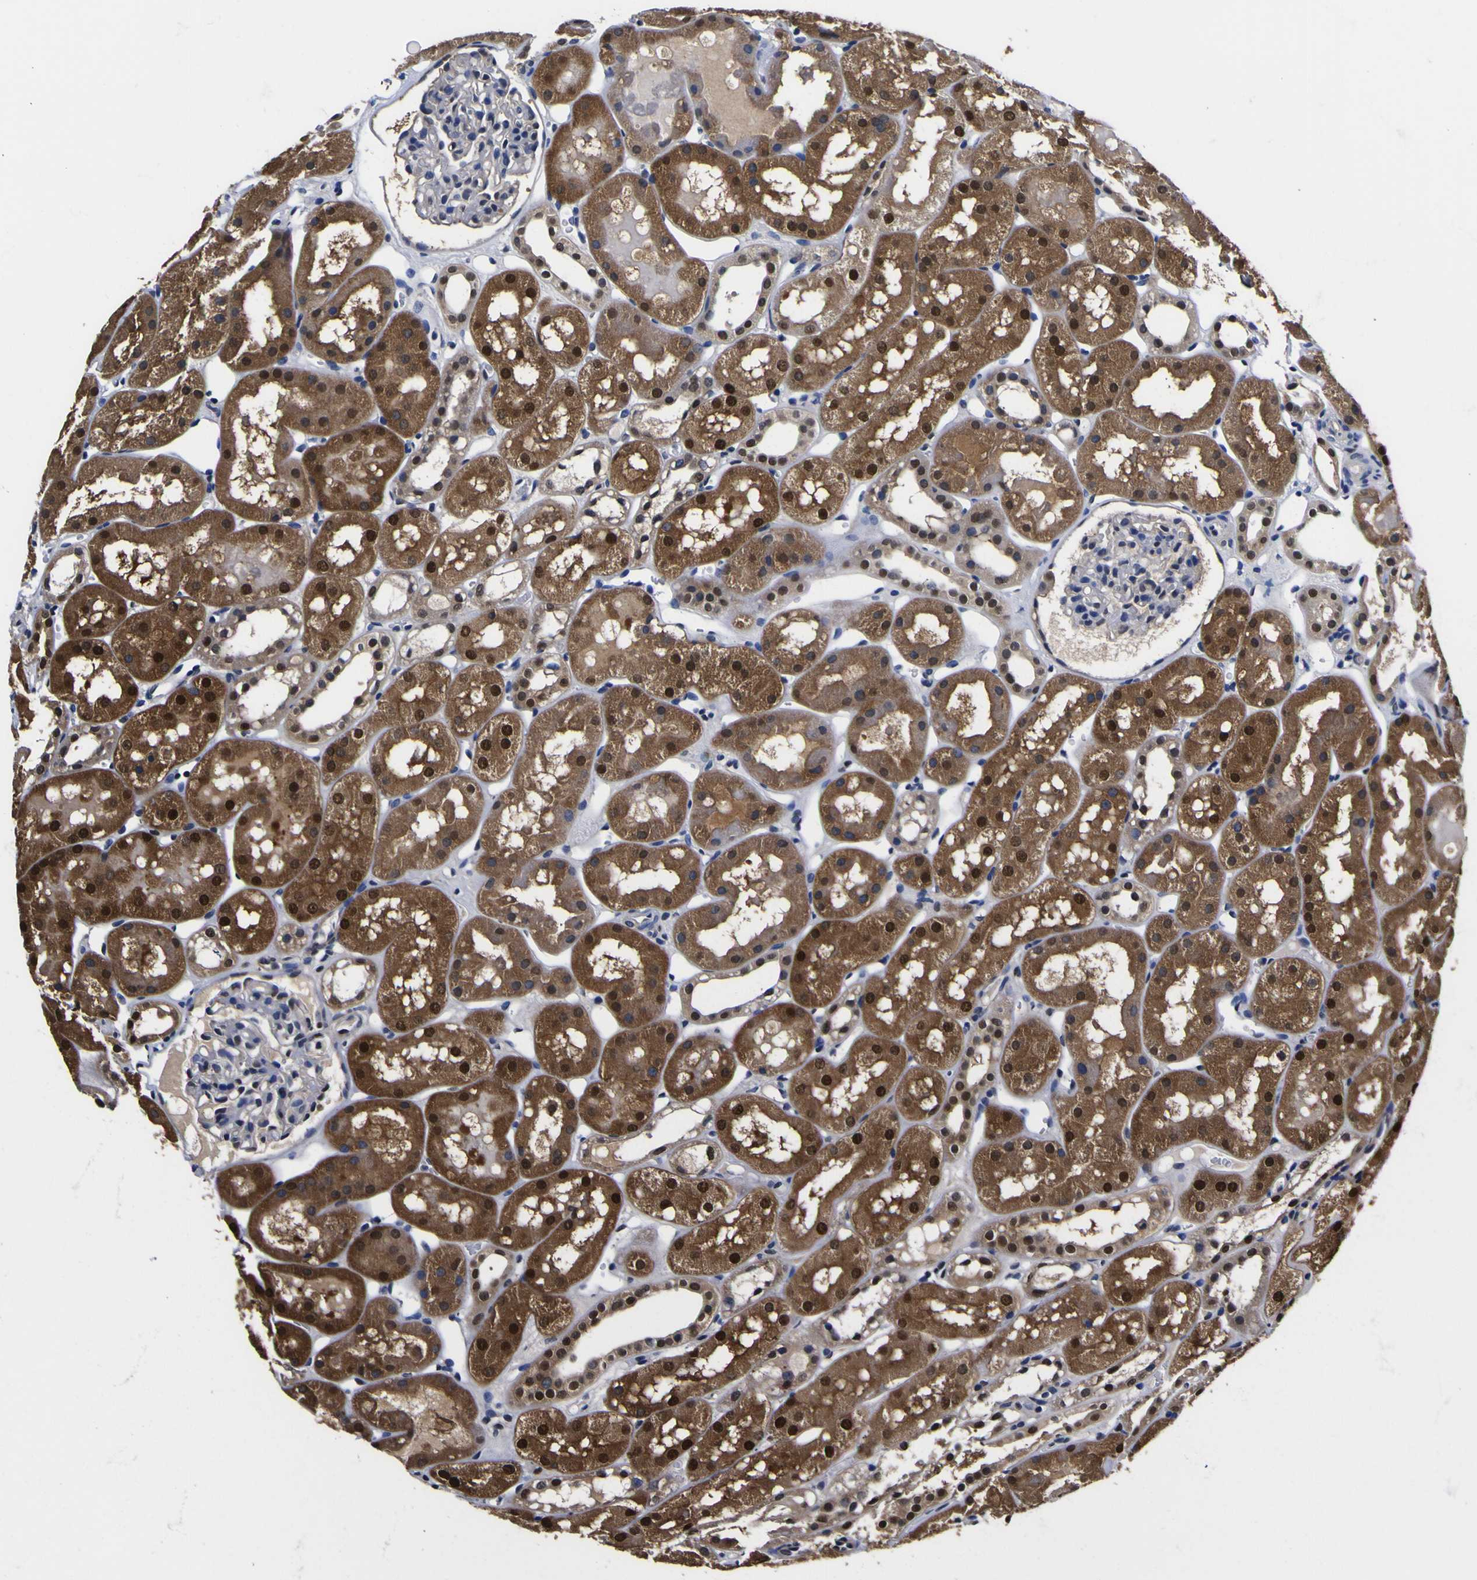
{"staining": {"intensity": "strong", "quantity": "<25%", "location": "nuclear"}, "tissue": "kidney", "cell_type": "Cells in glomeruli", "image_type": "normal", "snomed": [{"axis": "morphology", "description": "Normal tissue, NOS"}, {"axis": "topography", "description": "Kidney"}, {"axis": "topography", "description": "Urinary bladder"}], "caption": "Cells in glomeruli reveal medium levels of strong nuclear expression in approximately <25% of cells in normal kidney.", "gene": "FAM110B", "patient": {"sex": "male", "age": 16}}